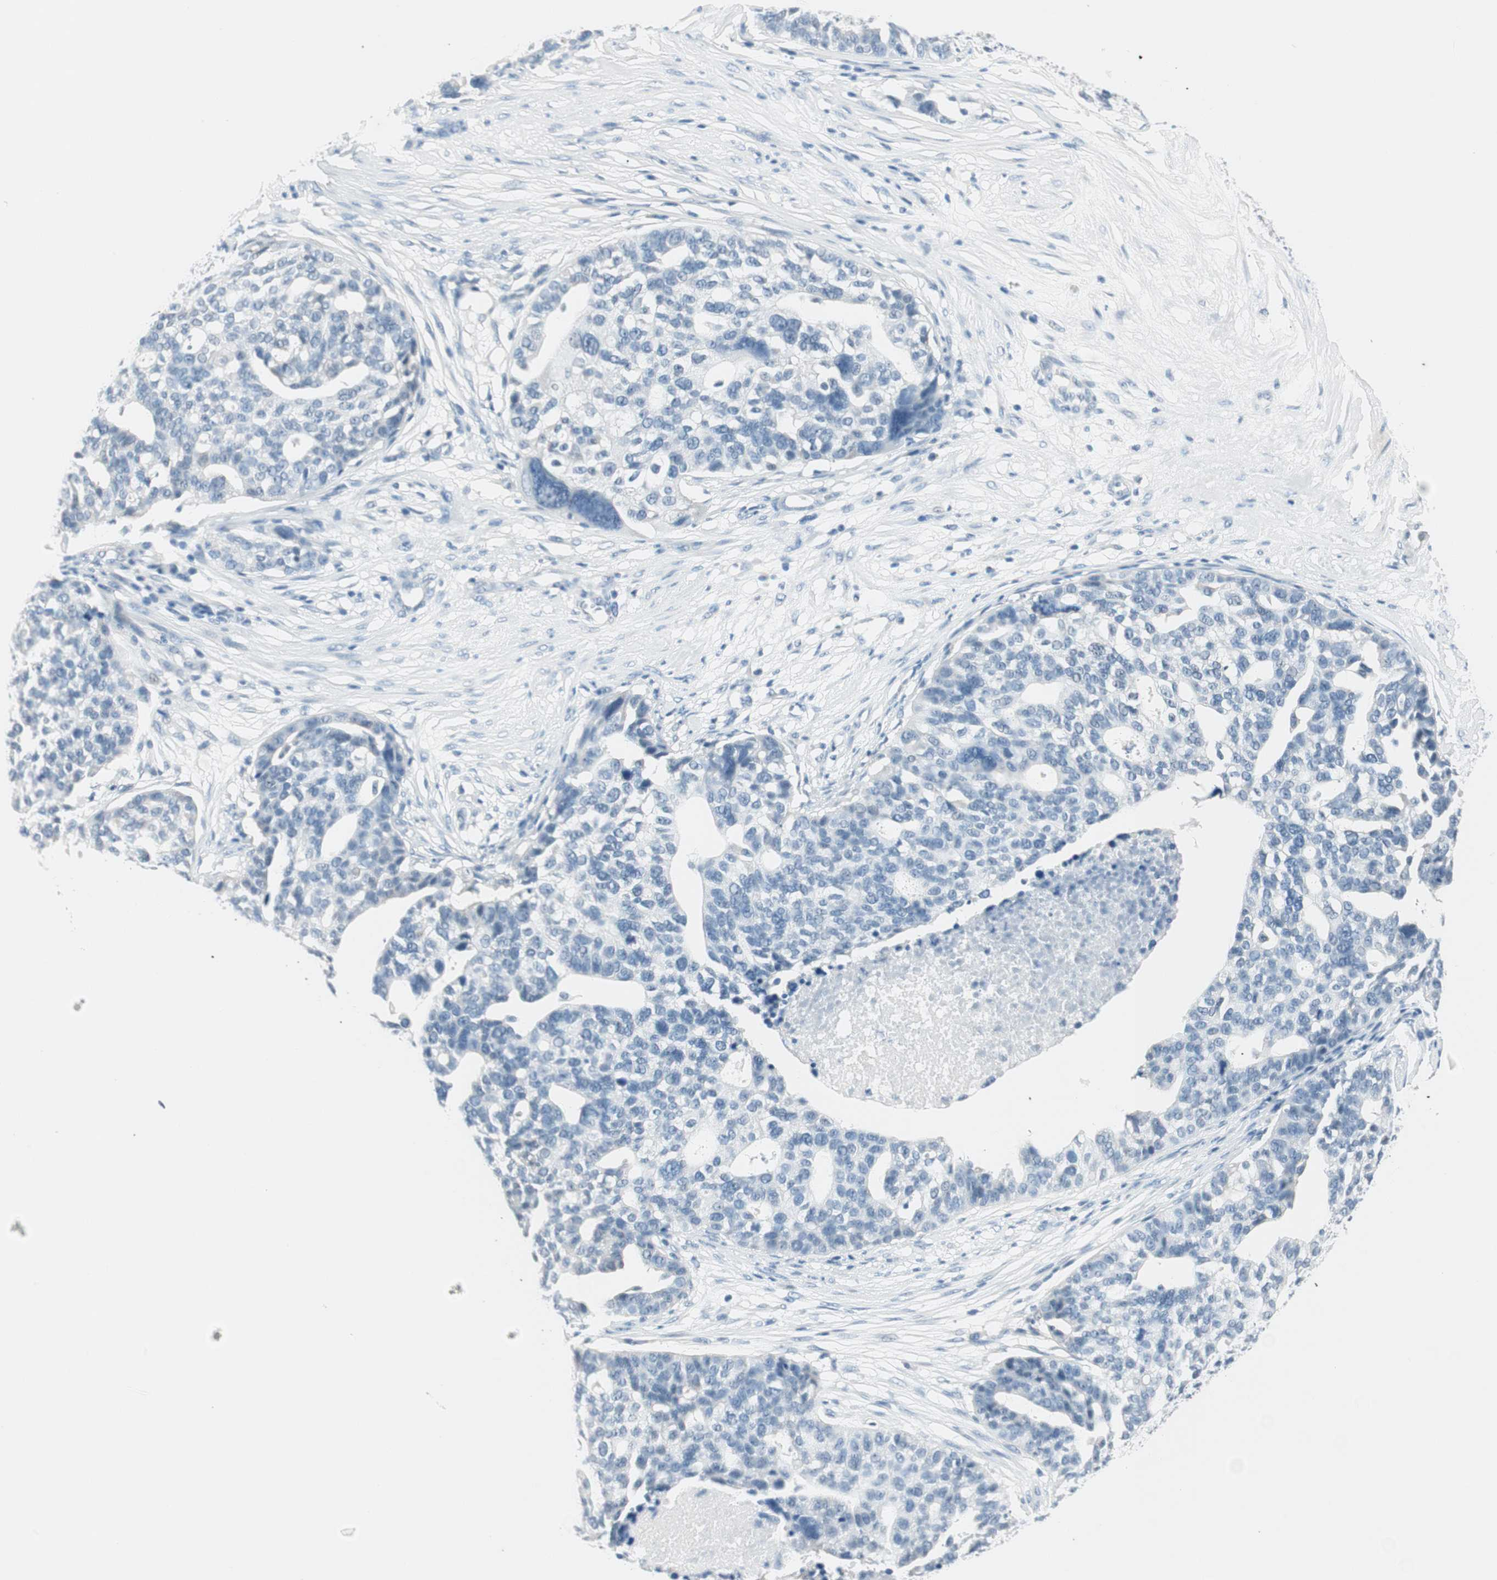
{"staining": {"intensity": "negative", "quantity": "none", "location": "none"}, "tissue": "ovarian cancer", "cell_type": "Tumor cells", "image_type": "cancer", "snomed": [{"axis": "morphology", "description": "Cystadenocarcinoma, serous, NOS"}, {"axis": "topography", "description": "Ovary"}], "caption": "This is an IHC image of ovarian serous cystadenocarcinoma. There is no positivity in tumor cells.", "gene": "HOXB13", "patient": {"sex": "female", "age": 59}}